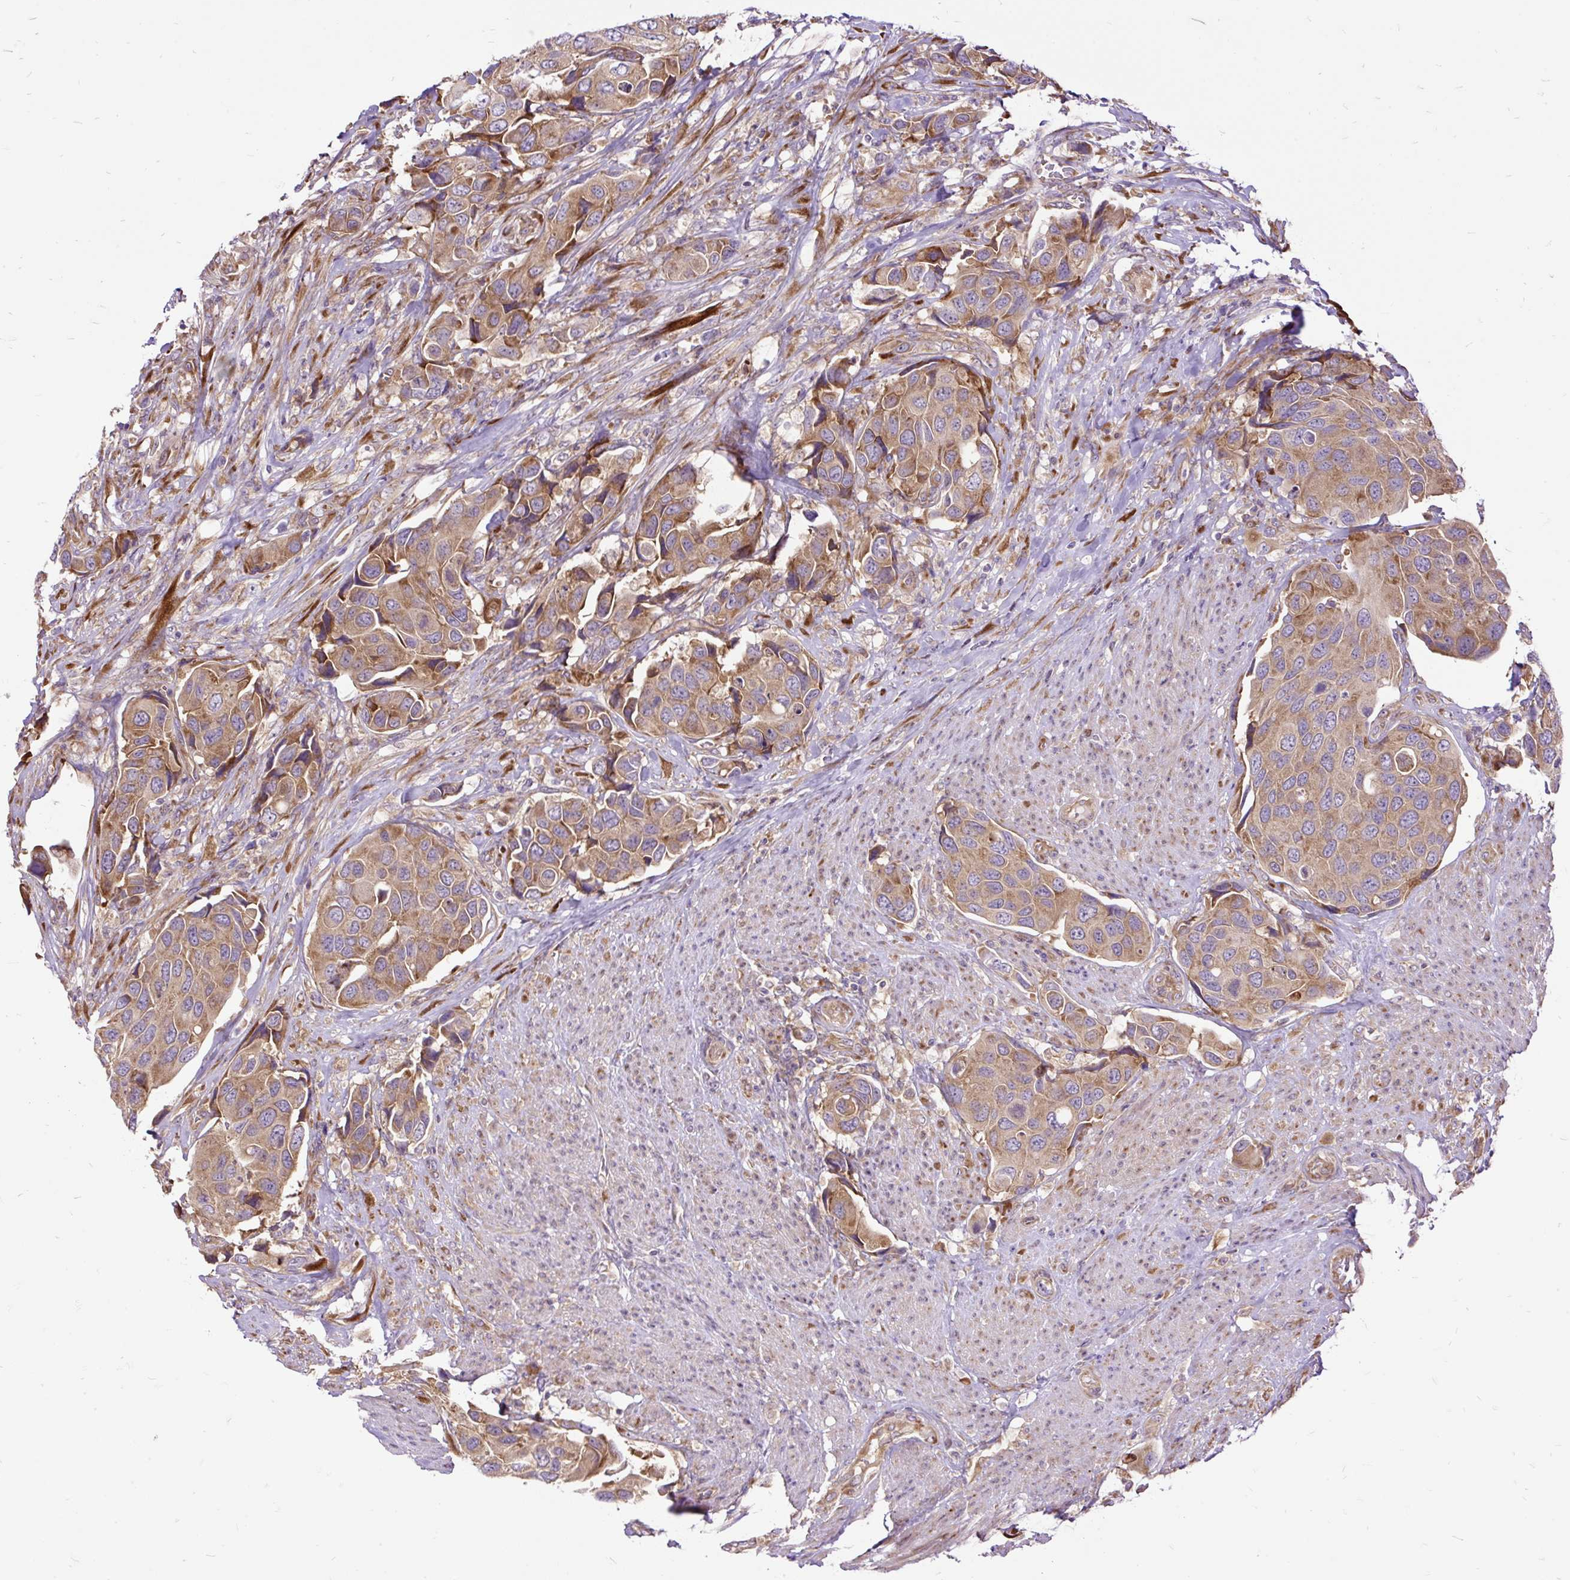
{"staining": {"intensity": "moderate", "quantity": ">75%", "location": "cytoplasmic/membranous"}, "tissue": "urothelial cancer", "cell_type": "Tumor cells", "image_type": "cancer", "snomed": [{"axis": "morphology", "description": "Urothelial carcinoma, High grade"}, {"axis": "topography", "description": "Urinary bladder"}], "caption": "This micrograph exhibits urothelial cancer stained with immunohistochemistry (IHC) to label a protein in brown. The cytoplasmic/membranous of tumor cells show moderate positivity for the protein. Nuclei are counter-stained blue.", "gene": "RPS5", "patient": {"sex": "male", "age": 74}}